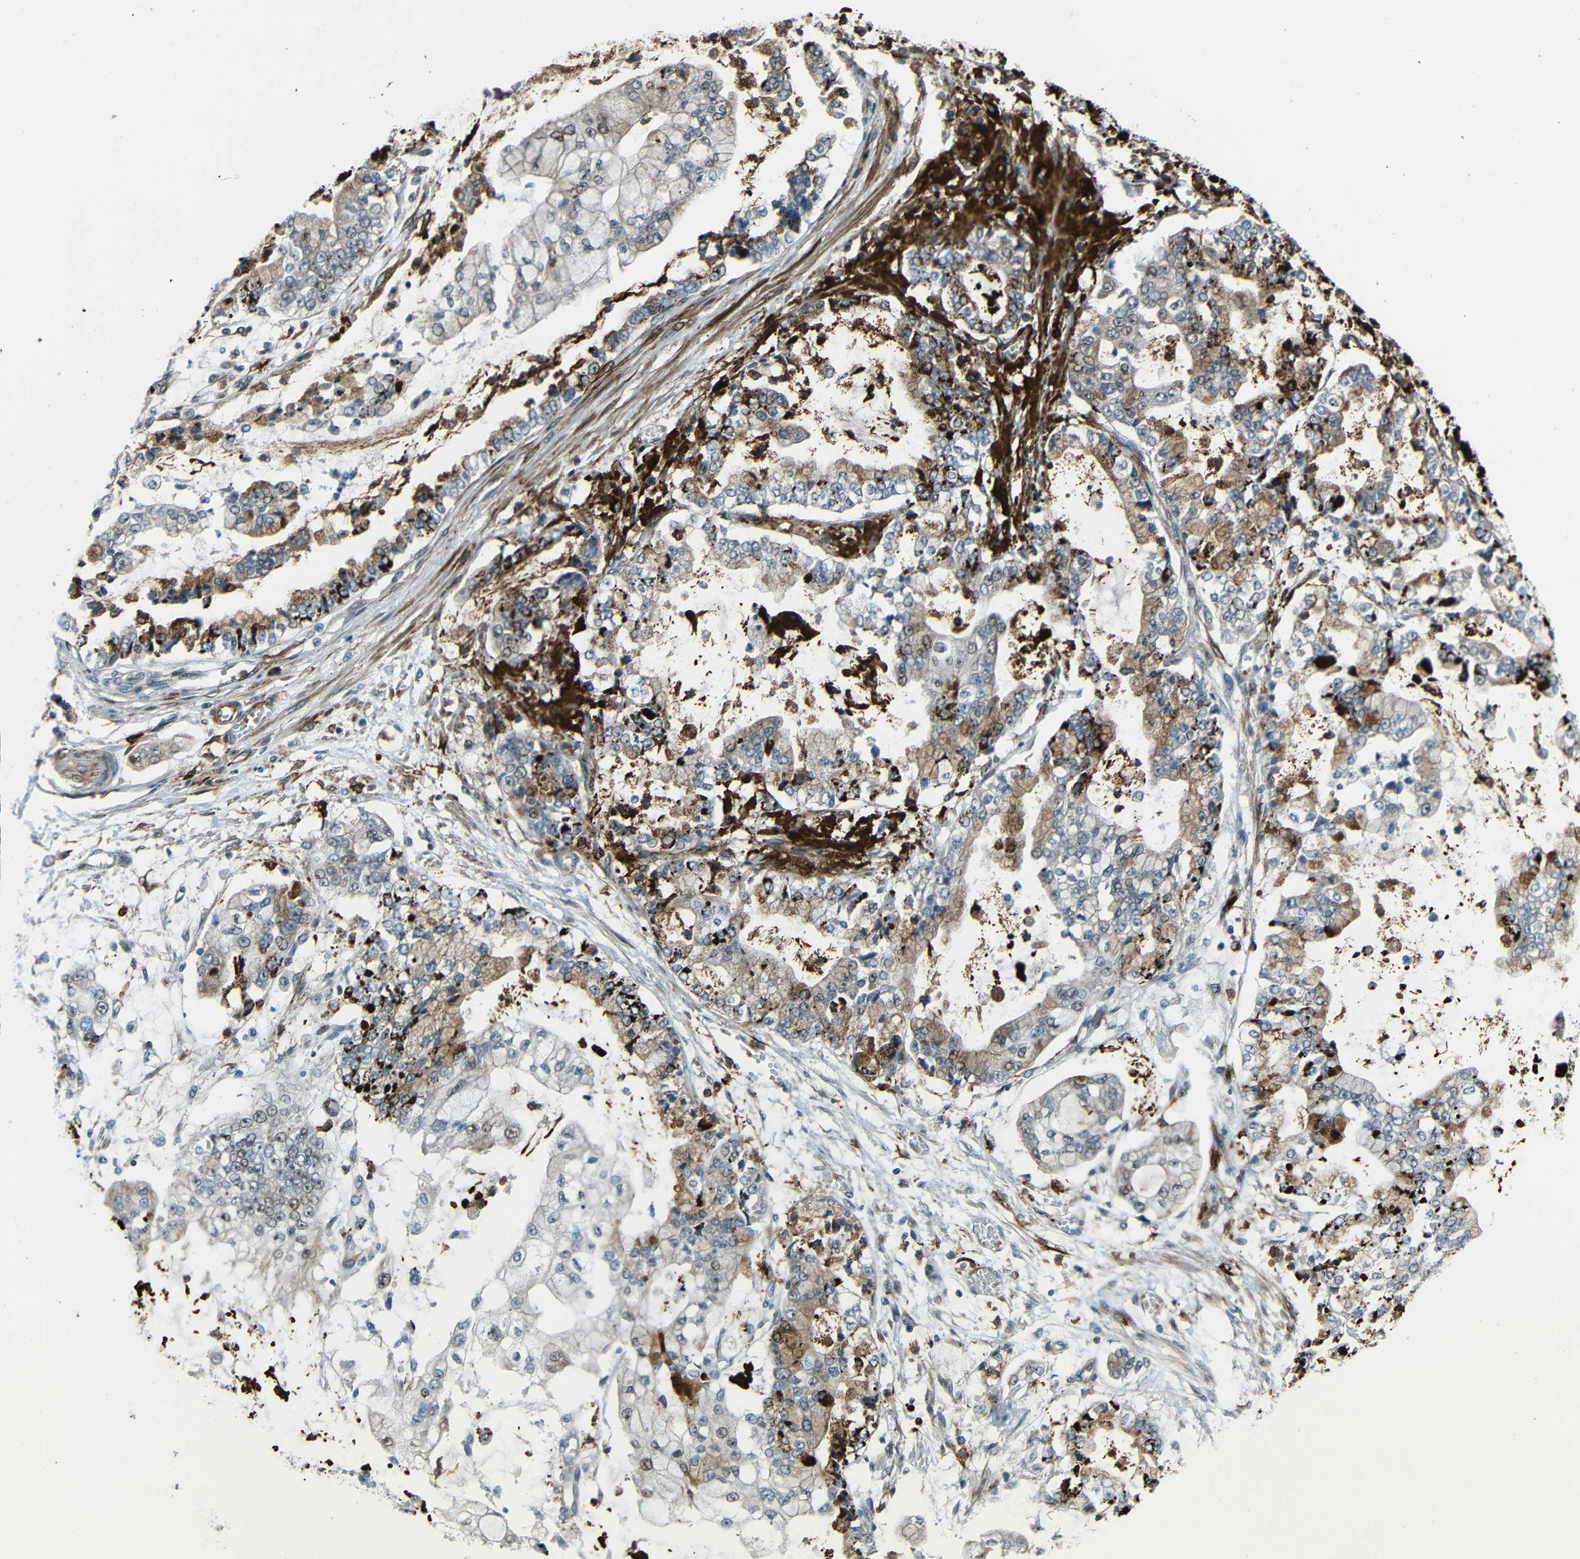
{"staining": {"intensity": "strong", "quantity": "25%-75%", "location": "cytoplasmic/membranous"}, "tissue": "stomach cancer", "cell_type": "Tumor cells", "image_type": "cancer", "snomed": [{"axis": "morphology", "description": "Adenocarcinoma, NOS"}, {"axis": "topography", "description": "Stomach"}], "caption": "Adenocarcinoma (stomach) was stained to show a protein in brown. There is high levels of strong cytoplasmic/membranous positivity in about 25%-75% of tumor cells. The staining was performed using DAB (3,3'-diaminobenzidine) to visualize the protein expression in brown, while the nuclei were stained in blue with hematoxylin (Magnification: 20x).", "gene": "DCLK1", "patient": {"sex": "male", "age": 76}}